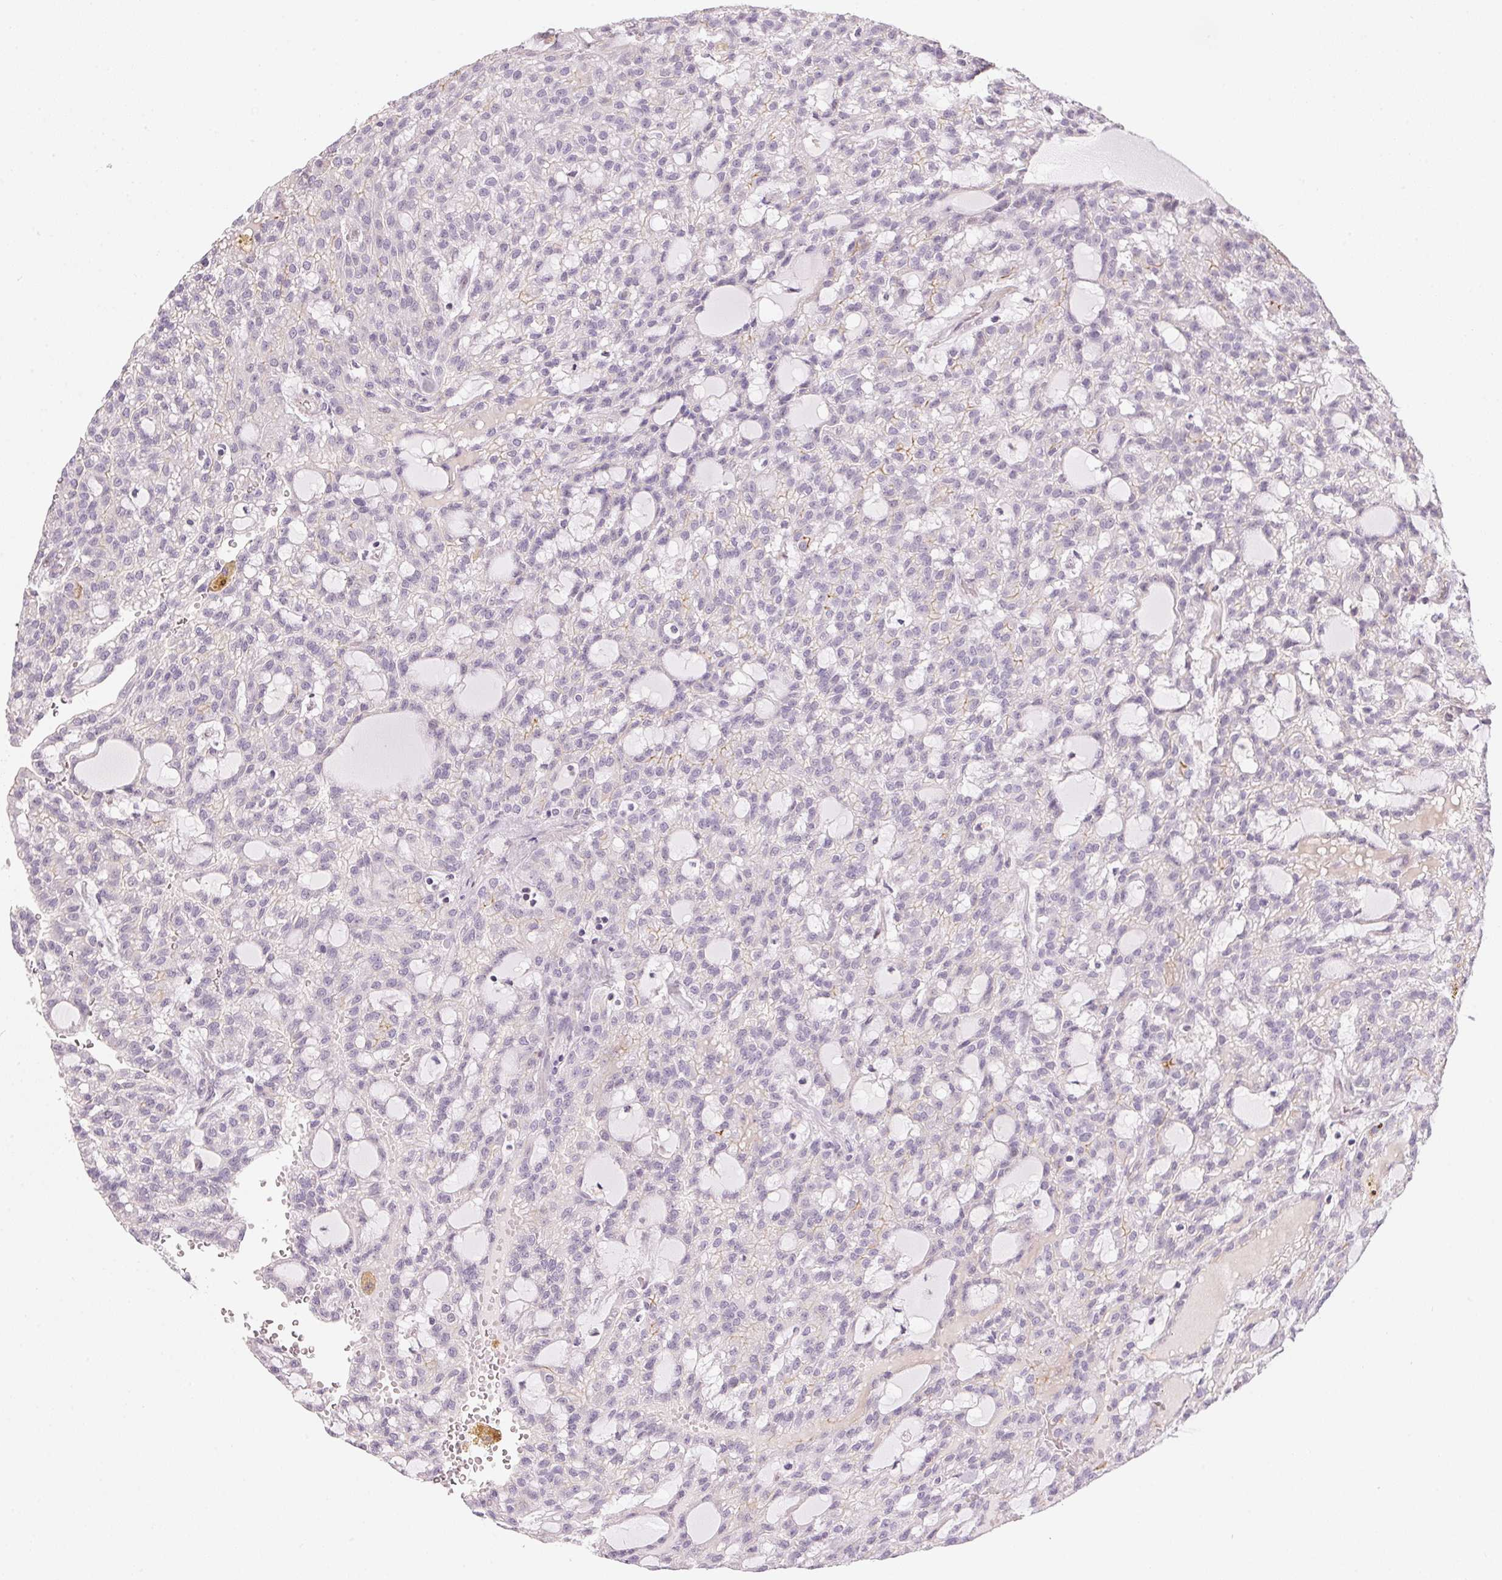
{"staining": {"intensity": "negative", "quantity": "none", "location": "none"}, "tissue": "renal cancer", "cell_type": "Tumor cells", "image_type": "cancer", "snomed": [{"axis": "morphology", "description": "Adenocarcinoma, NOS"}, {"axis": "topography", "description": "Kidney"}], "caption": "This is an IHC histopathology image of renal cancer (adenocarcinoma). There is no positivity in tumor cells.", "gene": "GDAP1L1", "patient": {"sex": "male", "age": 63}}